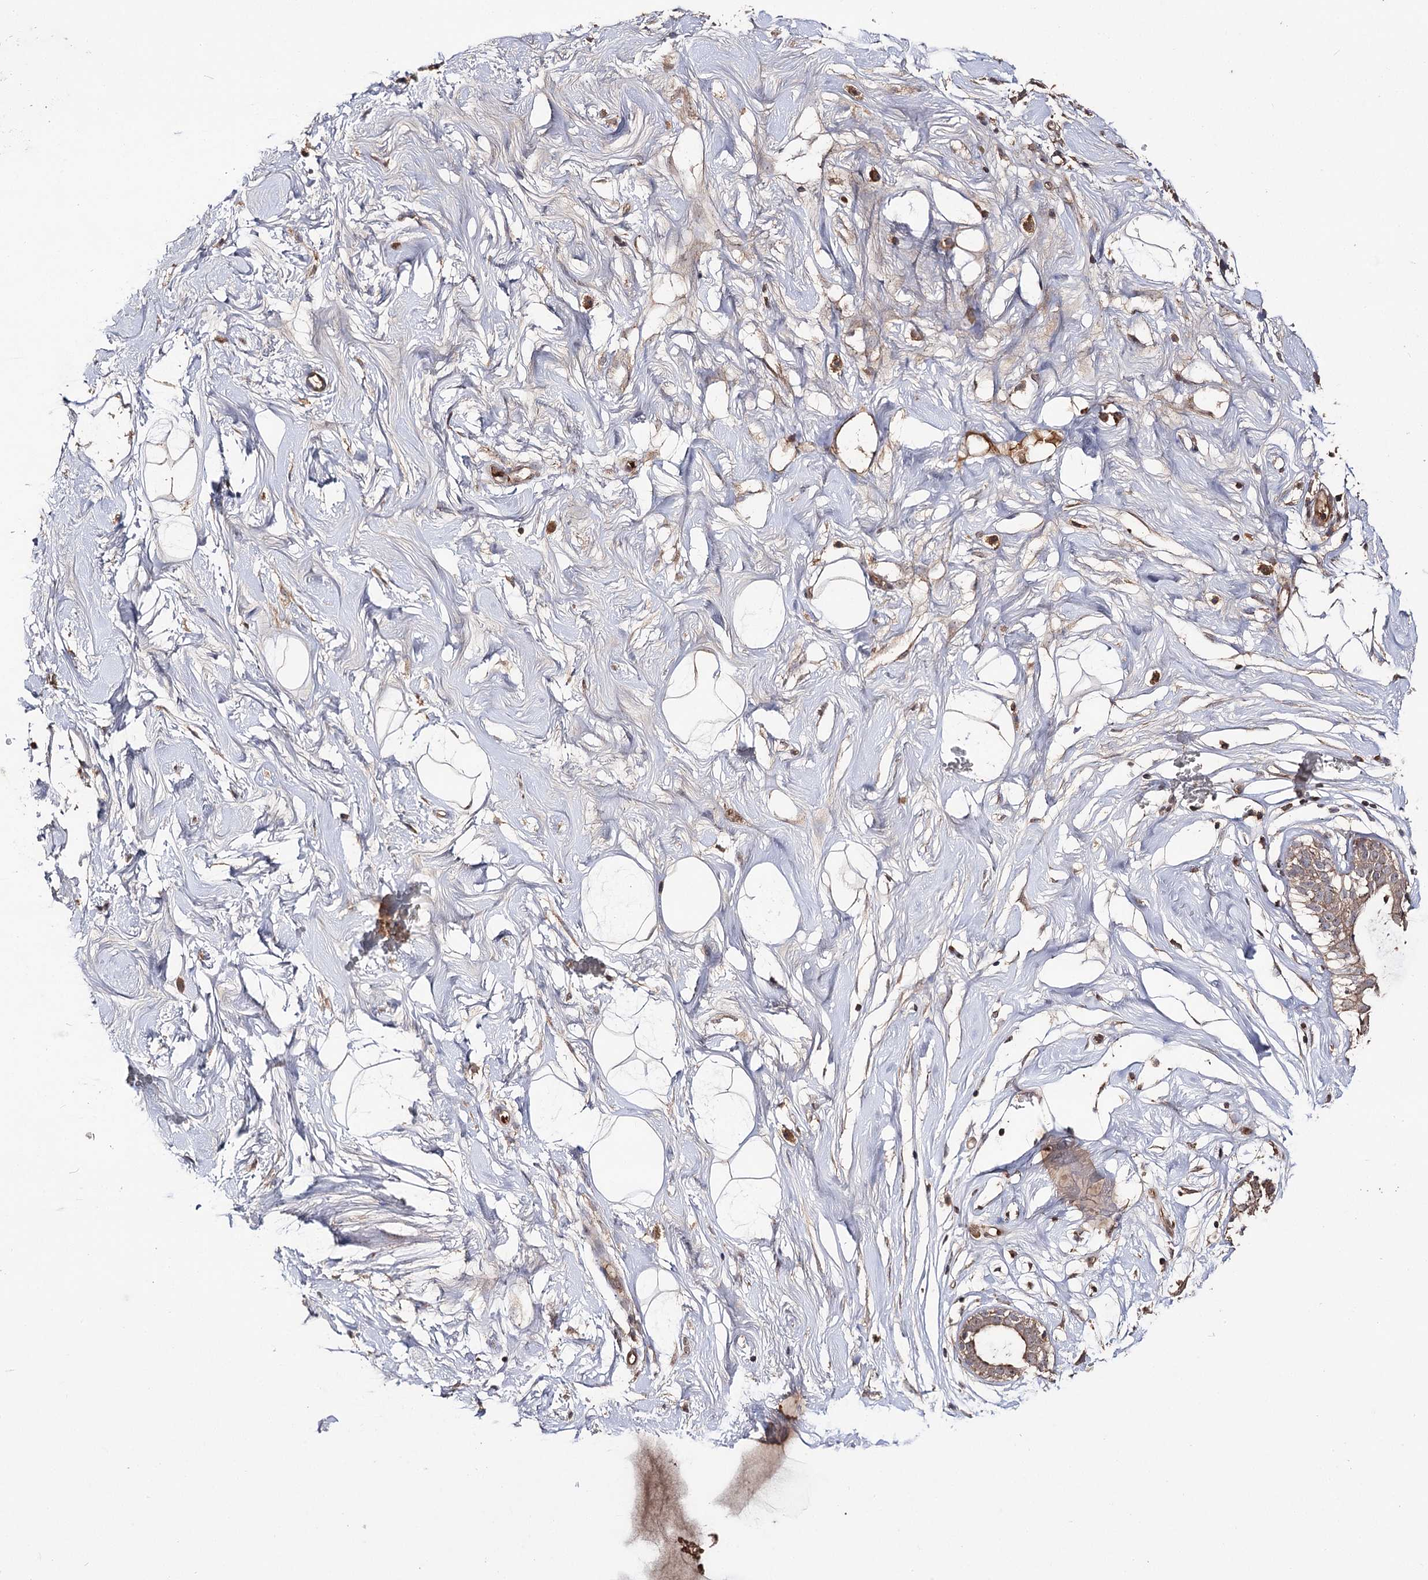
{"staining": {"intensity": "negative", "quantity": "none", "location": "none"}, "tissue": "breast", "cell_type": "Adipocytes", "image_type": "normal", "snomed": [{"axis": "morphology", "description": "Normal tissue, NOS"}, {"axis": "morphology", "description": "Adenoma, NOS"}, {"axis": "topography", "description": "Breast"}], "caption": "The photomicrograph shows no staining of adipocytes in benign breast.", "gene": "FAM53B", "patient": {"sex": "female", "age": 23}}